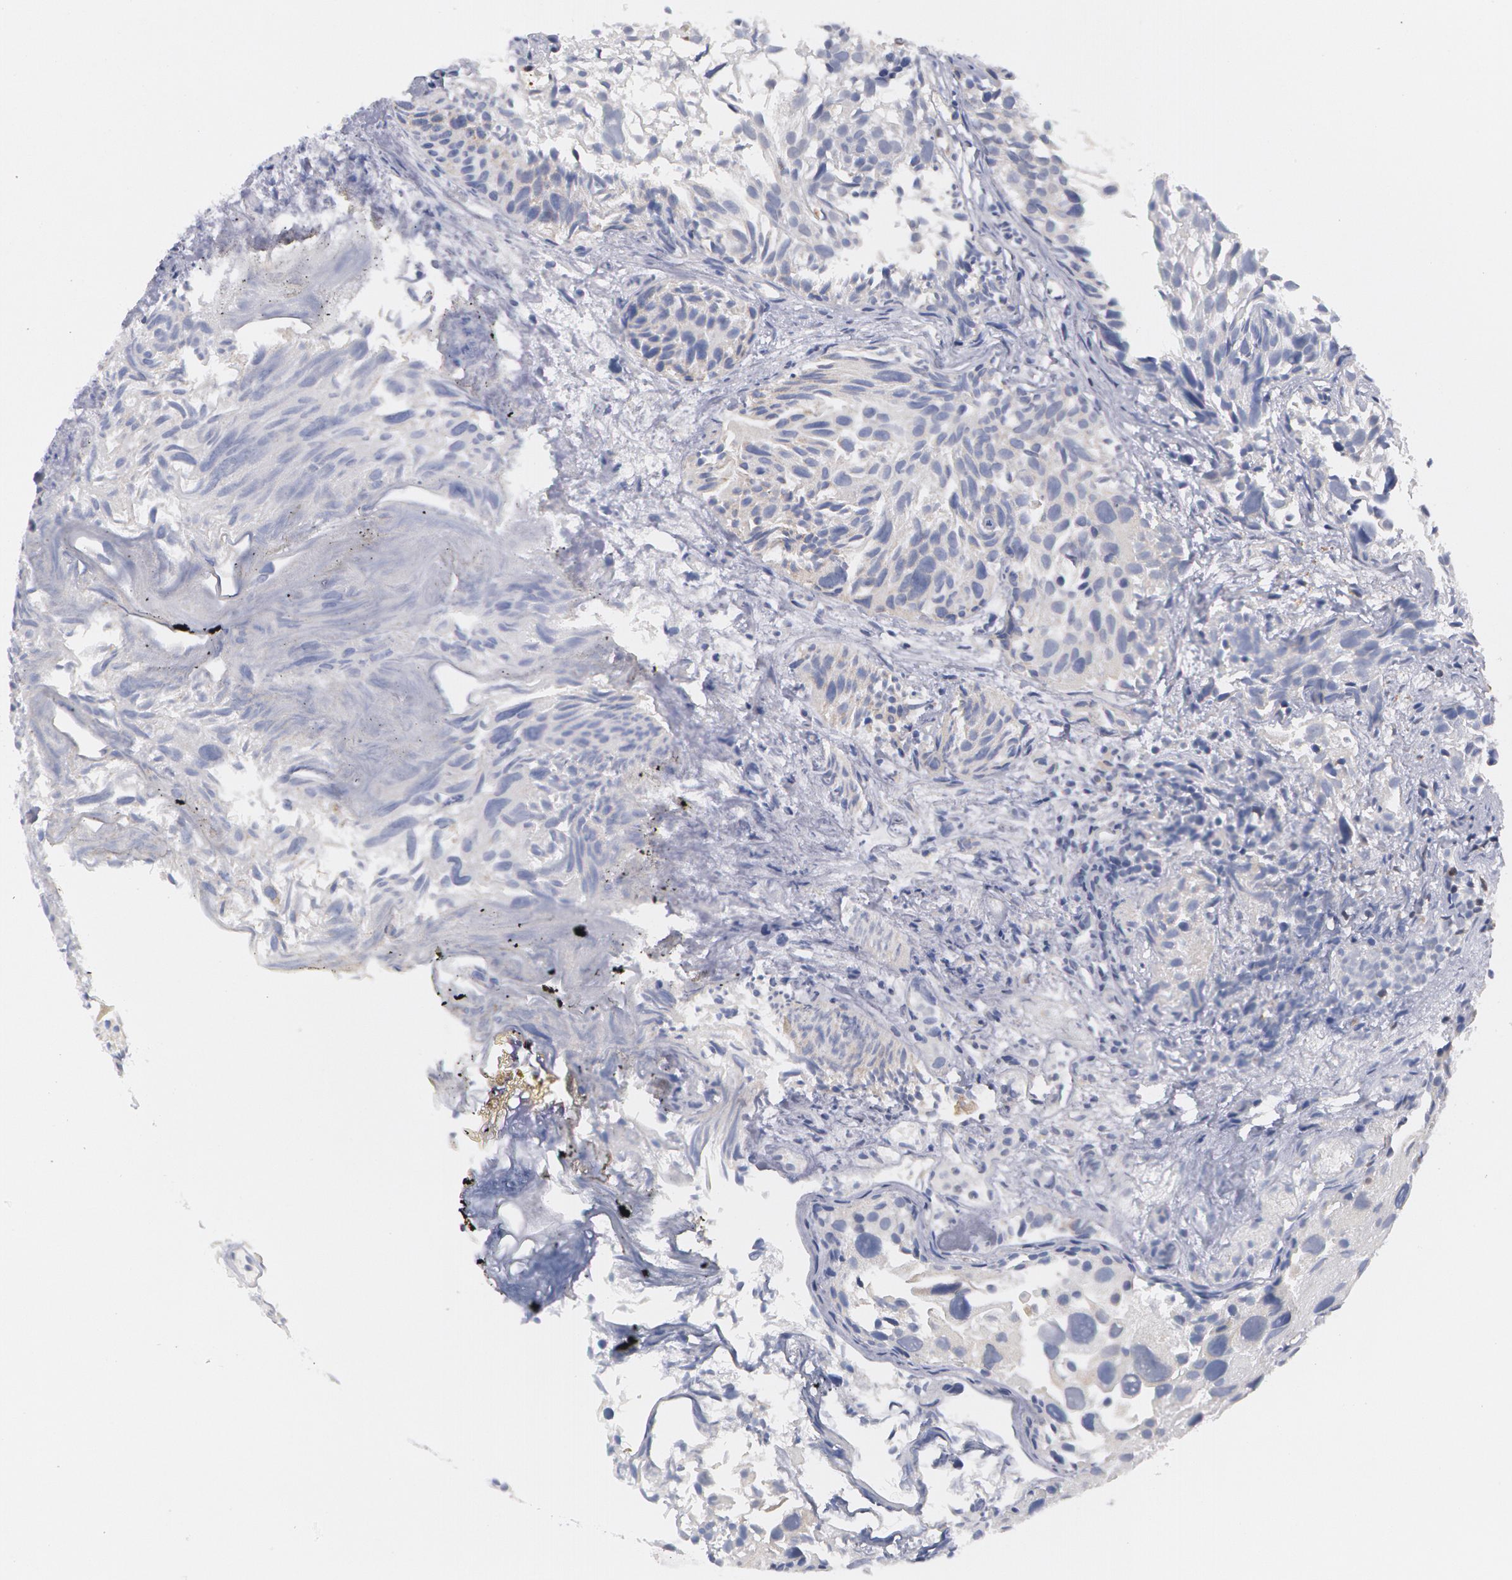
{"staining": {"intensity": "negative", "quantity": "none", "location": "none"}, "tissue": "urothelial cancer", "cell_type": "Tumor cells", "image_type": "cancer", "snomed": [{"axis": "morphology", "description": "Urothelial carcinoma, High grade"}, {"axis": "topography", "description": "Urinary bladder"}], "caption": "The IHC micrograph has no significant positivity in tumor cells of urothelial cancer tissue.", "gene": "TXNRD1", "patient": {"sex": "female", "age": 78}}